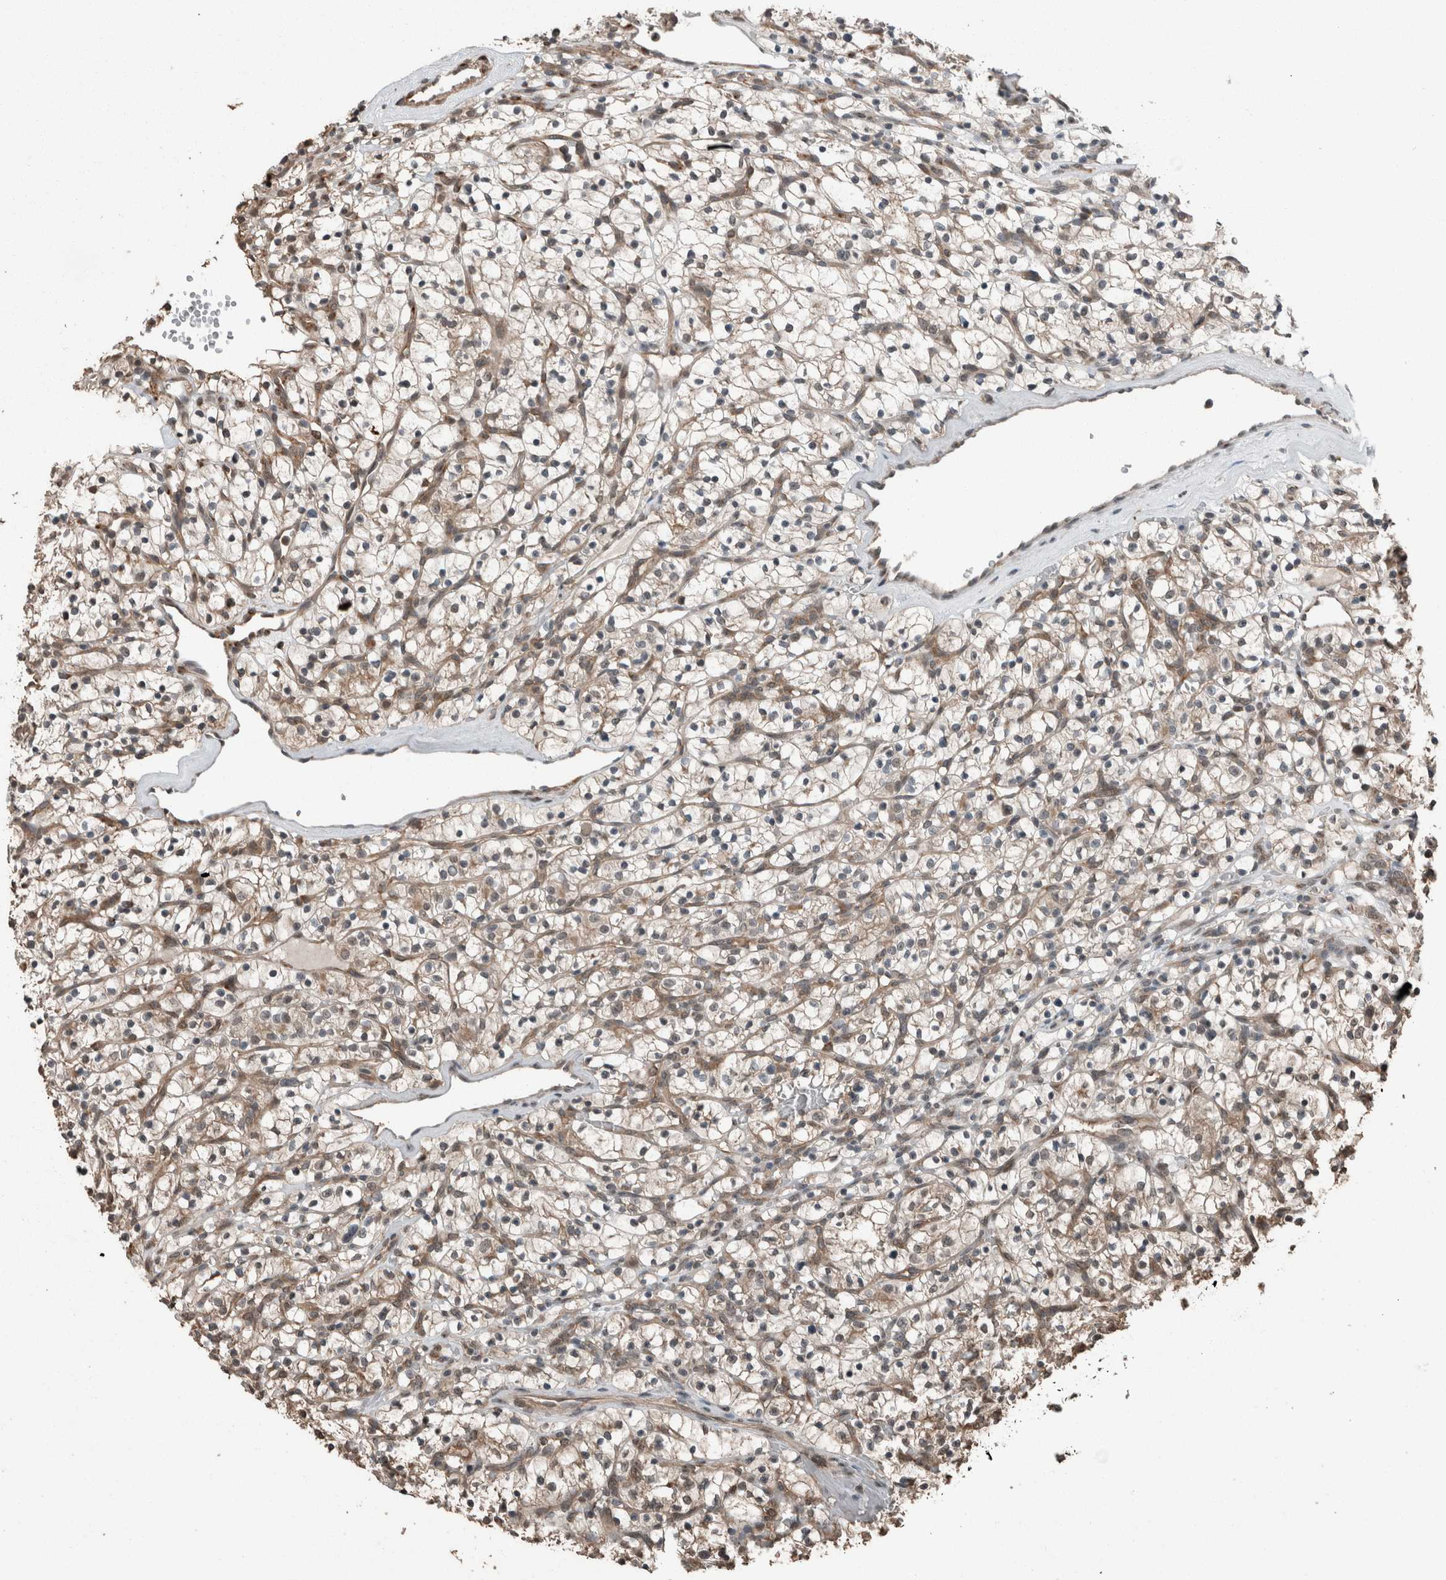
{"staining": {"intensity": "weak", "quantity": ">75%", "location": "cytoplasmic/membranous"}, "tissue": "renal cancer", "cell_type": "Tumor cells", "image_type": "cancer", "snomed": [{"axis": "morphology", "description": "Adenocarcinoma, NOS"}, {"axis": "topography", "description": "Kidney"}], "caption": "Human renal adenocarcinoma stained with a protein marker exhibits weak staining in tumor cells.", "gene": "MYO1E", "patient": {"sex": "female", "age": 57}}